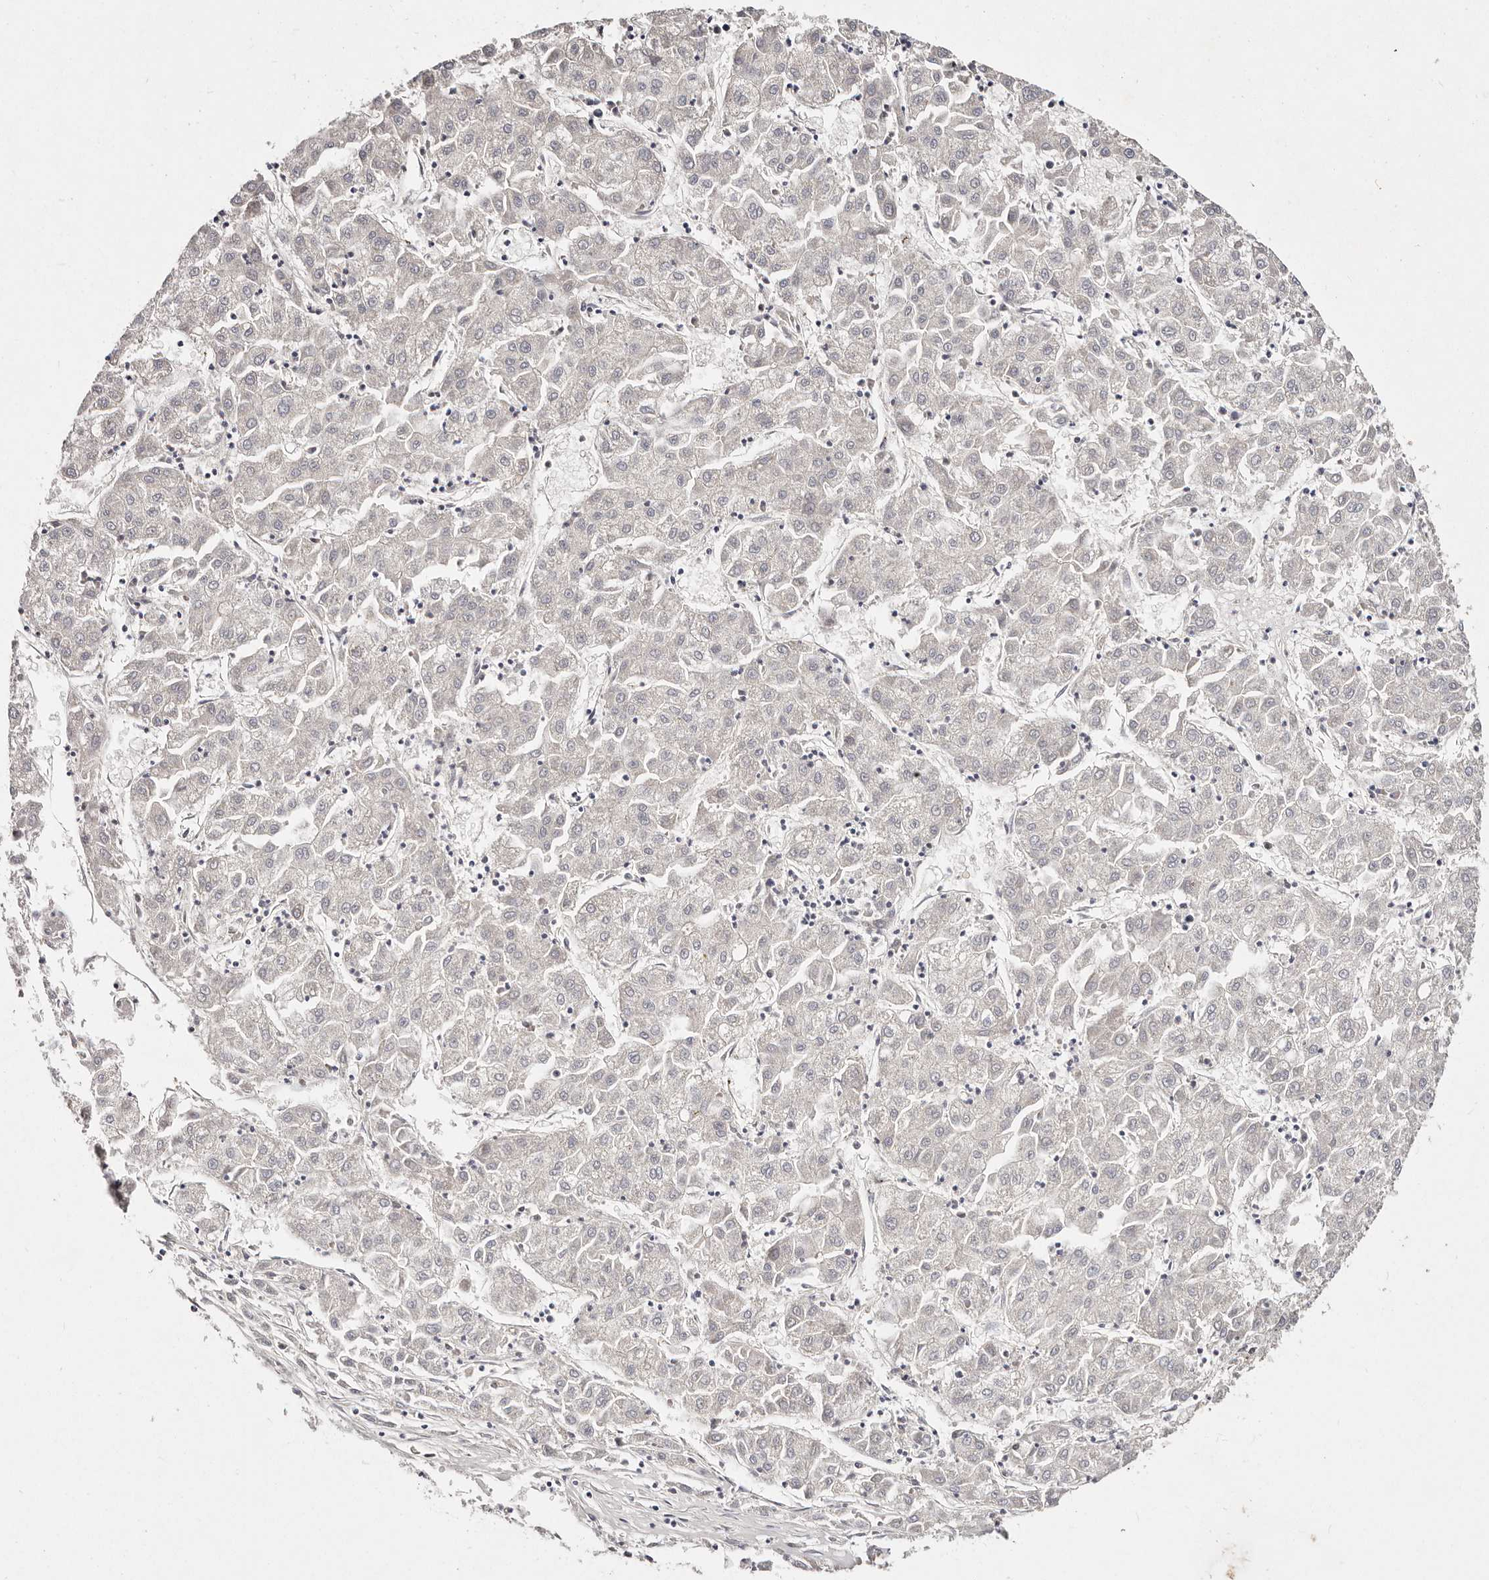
{"staining": {"intensity": "negative", "quantity": "none", "location": "none"}, "tissue": "liver cancer", "cell_type": "Tumor cells", "image_type": "cancer", "snomed": [{"axis": "morphology", "description": "Carcinoma, Hepatocellular, NOS"}, {"axis": "topography", "description": "Liver"}], "caption": "Tumor cells show no significant protein staining in liver cancer (hepatocellular carcinoma).", "gene": "VIPAS39", "patient": {"sex": "male", "age": 72}}